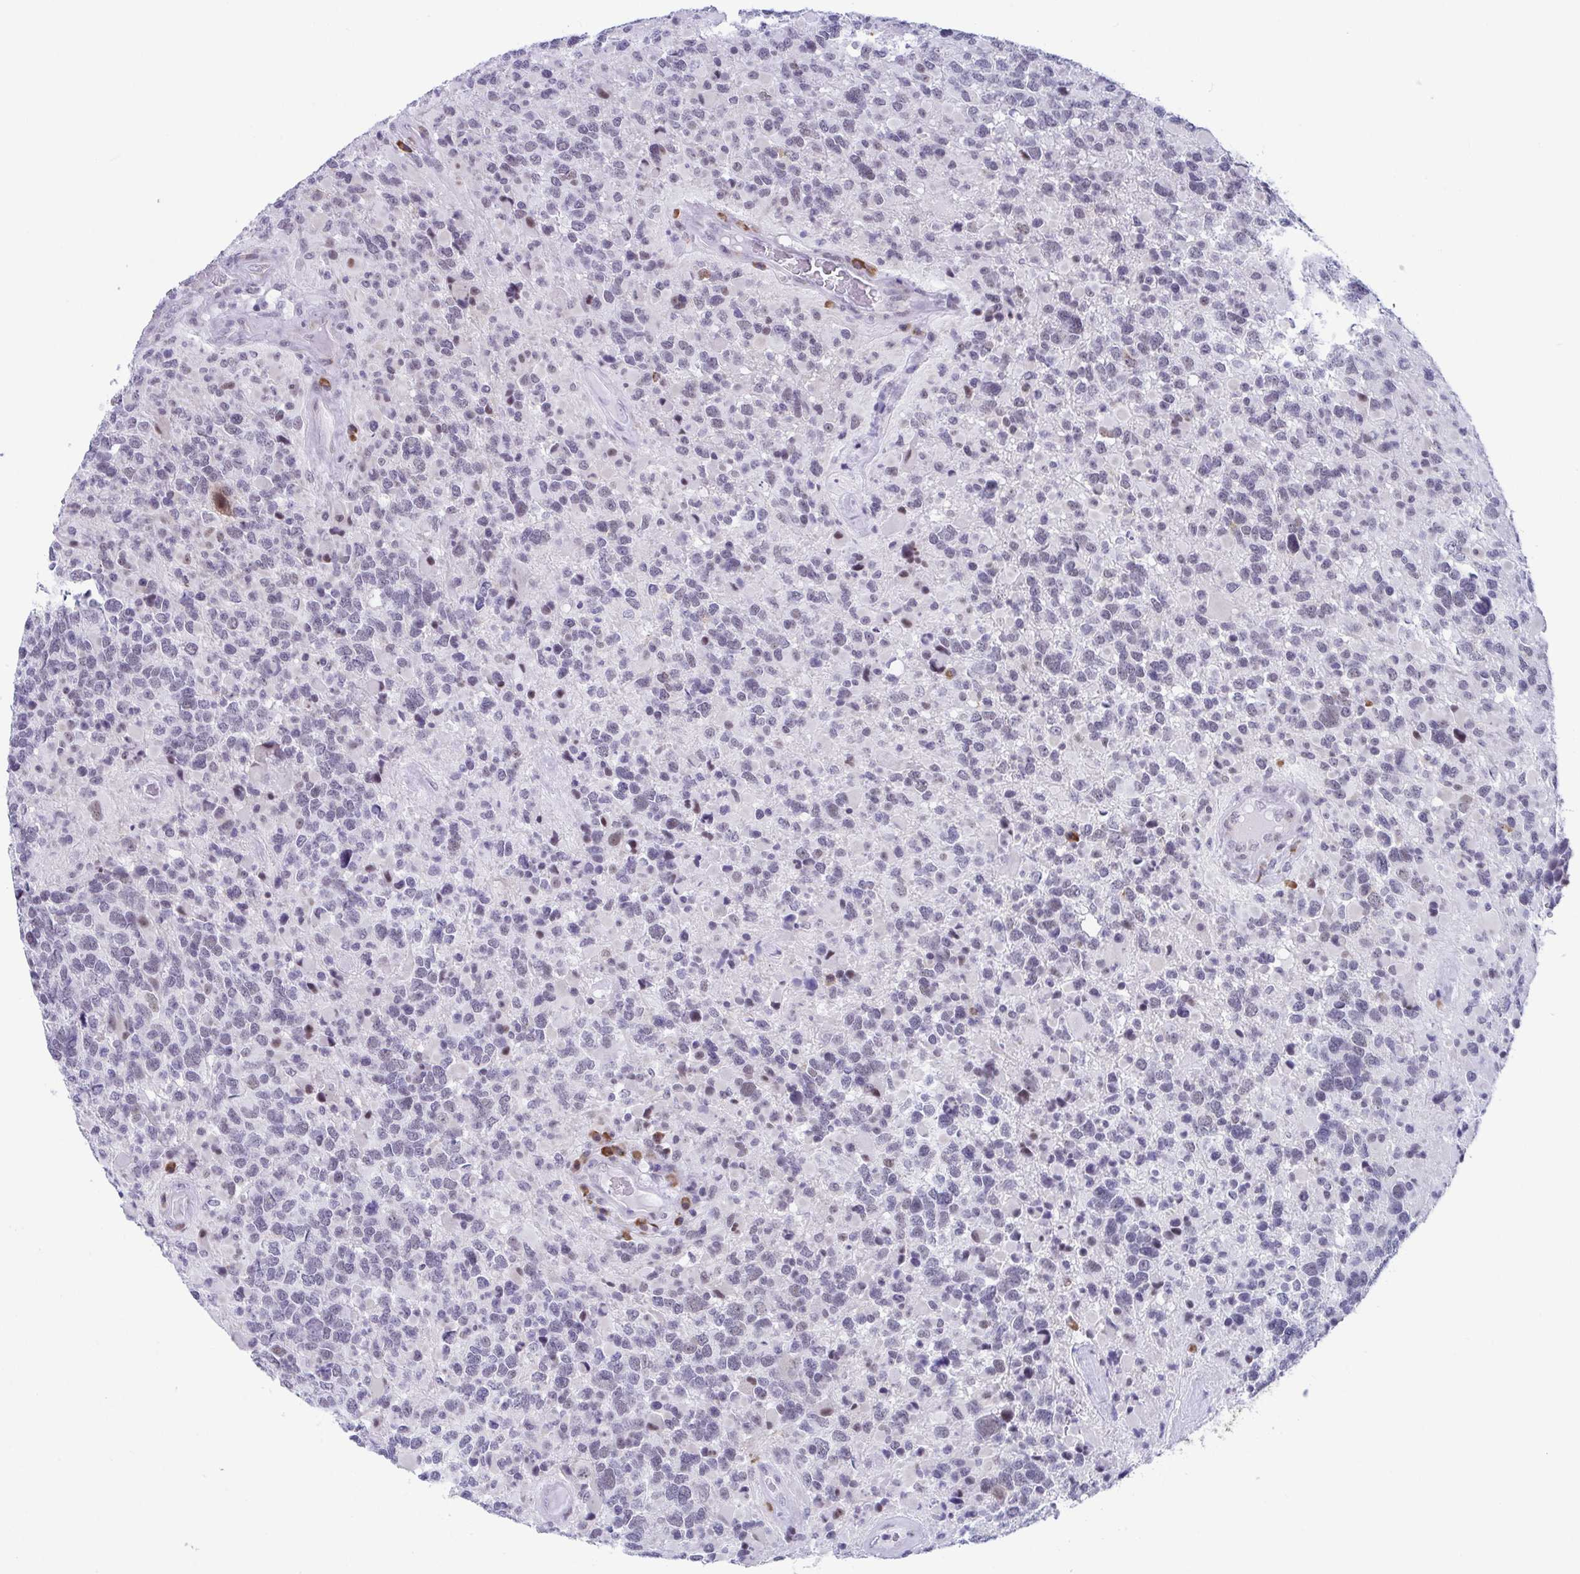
{"staining": {"intensity": "negative", "quantity": "none", "location": "none"}, "tissue": "glioma", "cell_type": "Tumor cells", "image_type": "cancer", "snomed": [{"axis": "morphology", "description": "Glioma, malignant, High grade"}, {"axis": "topography", "description": "Brain"}], "caption": "DAB immunohistochemical staining of human high-grade glioma (malignant) reveals no significant staining in tumor cells.", "gene": "WDR72", "patient": {"sex": "female", "age": 40}}